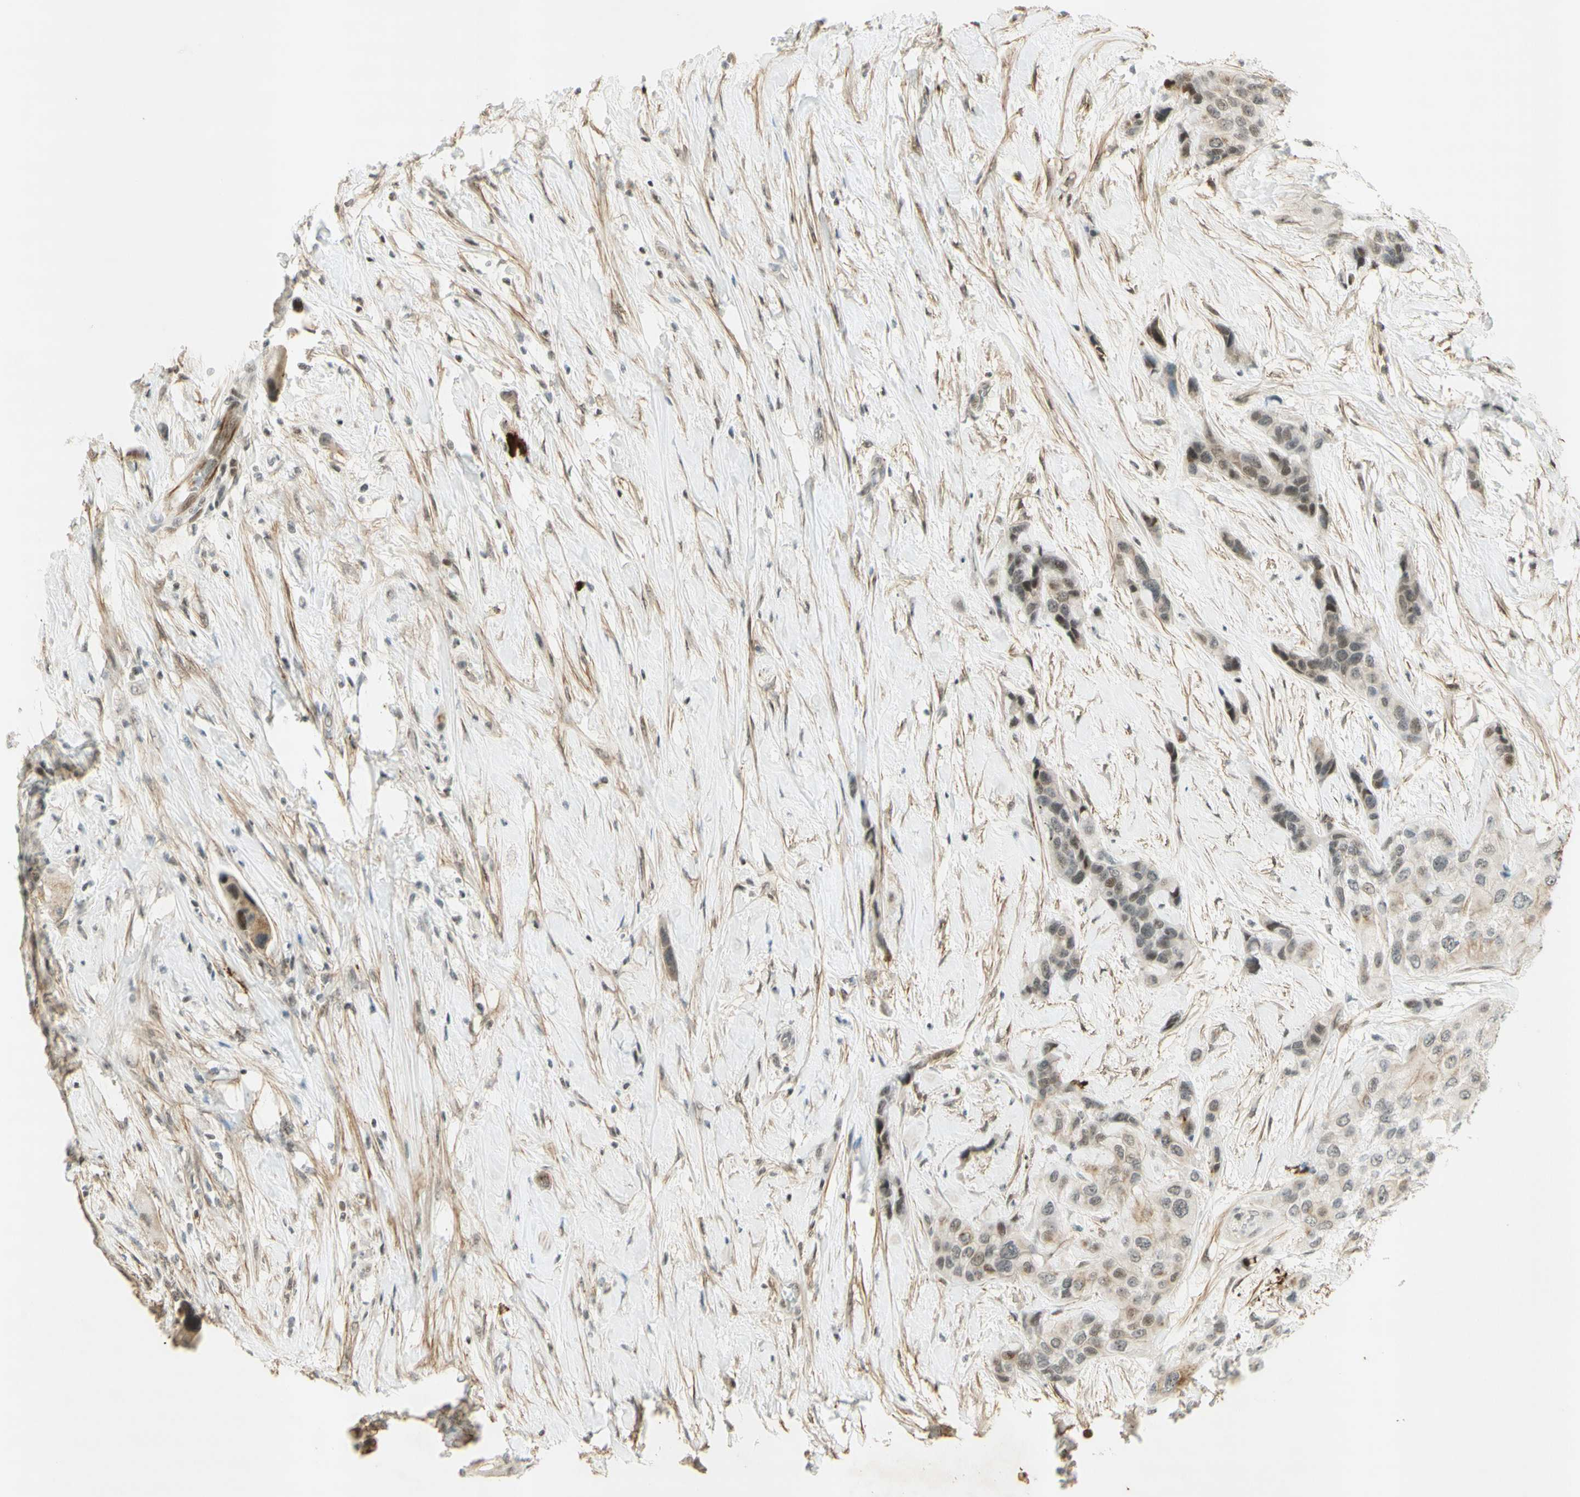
{"staining": {"intensity": "moderate", "quantity": "25%-75%", "location": "nuclear"}, "tissue": "urothelial cancer", "cell_type": "Tumor cells", "image_type": "cancer", "snomed": [{"axis": "morphology", "description": "Urothelial carcinoma, High grade"}, {"axis": "topography", "description": "Urinary bladder"}], "caption": "The photomicrograph demonstrates a brown stain indicating the presence of a protein in the nuclear of tumor cells in high-grade urothelial carcinoma.", "gene": "IRF1", "patient": {"sex": "female", "age": 56}}